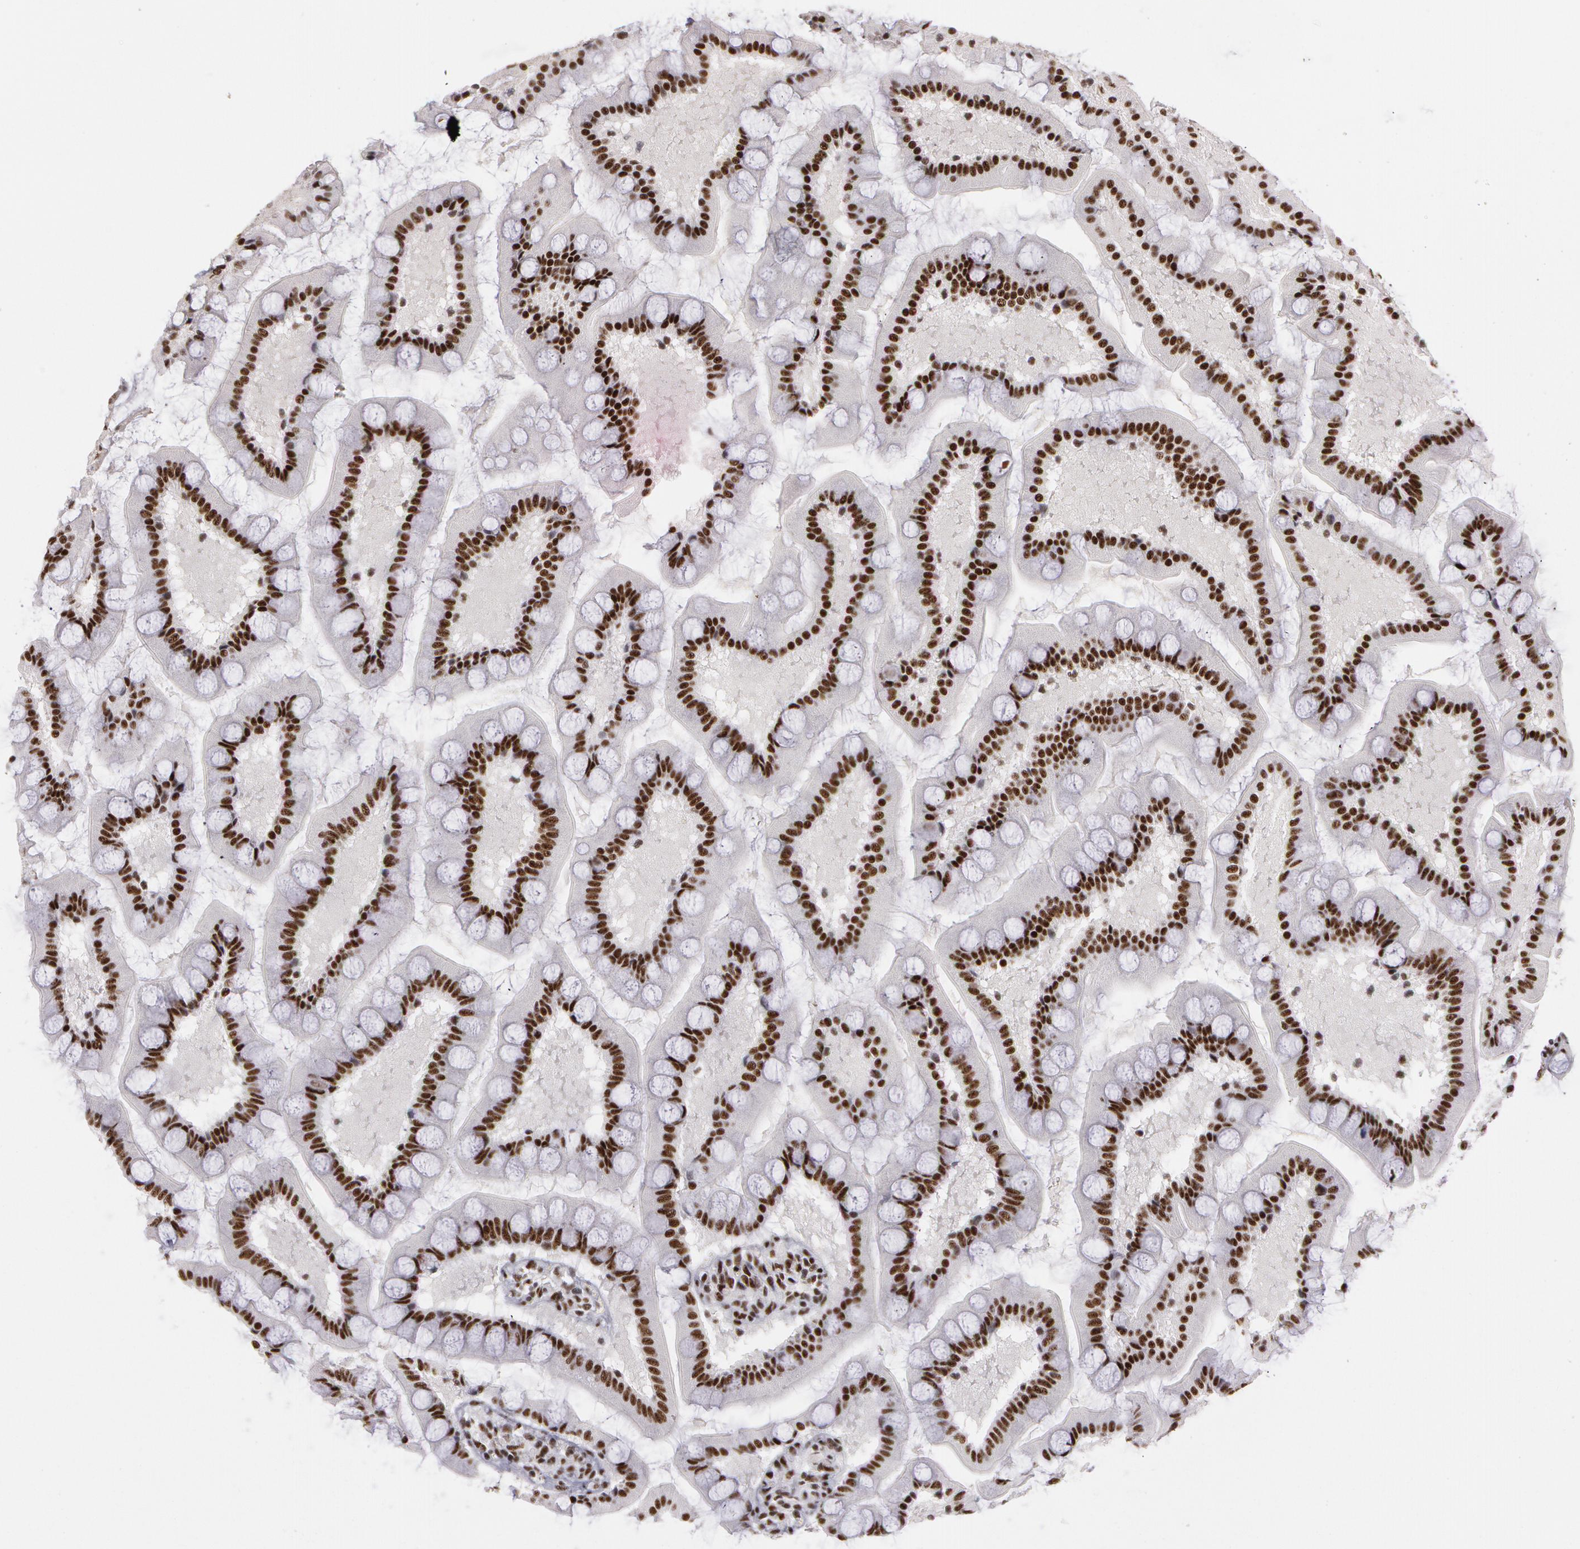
{"staining": {"intensity": "moderate", "quantity": ">75%", "location": "nuclear"}, "tissue": "small intestine", "cell_type": "Glandular cells", "image_type": "normal", "snomed": [{"axis": "morphology", "description": "Normal tissue, NOS"}, {"axis": "topography", "description": "Small intestine"}], "caption": "Immunohistochemistry (IHC) image of benign small intestine stained for a protein (brown), which reveals medium levels of moderate nuclear positivity in about >75% of glandular cells.", "gene": "PNN", "patient": {"sex": "male", "age": 41}}